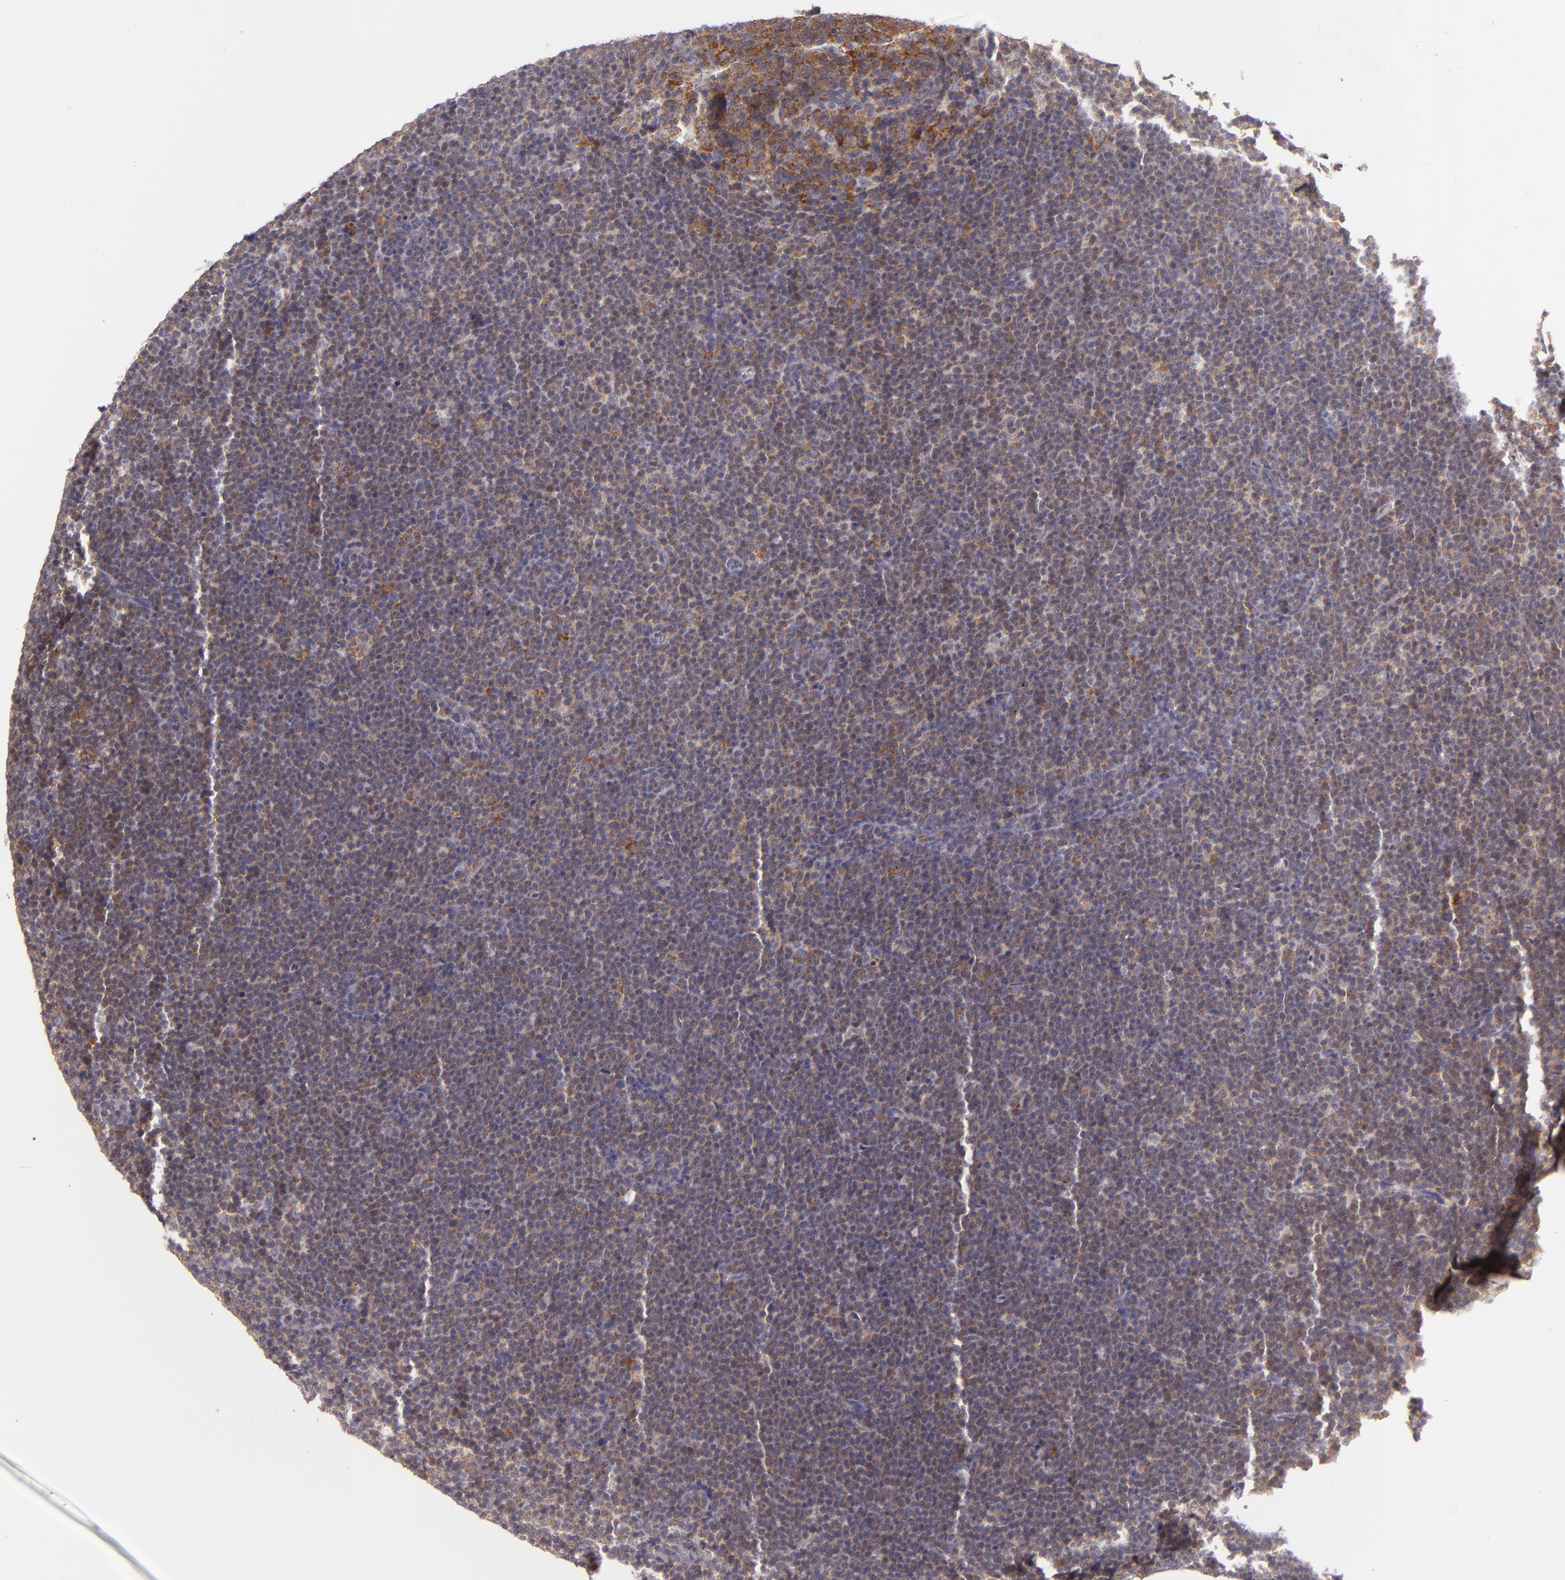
{"staining": {"intensity": "moderate", "quantity": "25%-75%", "location": "cytoplasmic/membranous"}, "tissue": "lymphoma", "cell_type": "Tumor cells", "image_type": "cancer", "snomed": [{"axis": "morphology", "description": "Malignant lymphoma, non-Hodgkin's type, High grade"}, {"axis": "topography", "description": "Lymph node"}], "caption": "Lymphoma stained for a protein (brown) exhibits moderate cytoplasmic/membranous positive expression in approximately 25%-75% of tumor cells.", "gene": "UPF3B", "patient": {"sex": "female", "age": 58}}